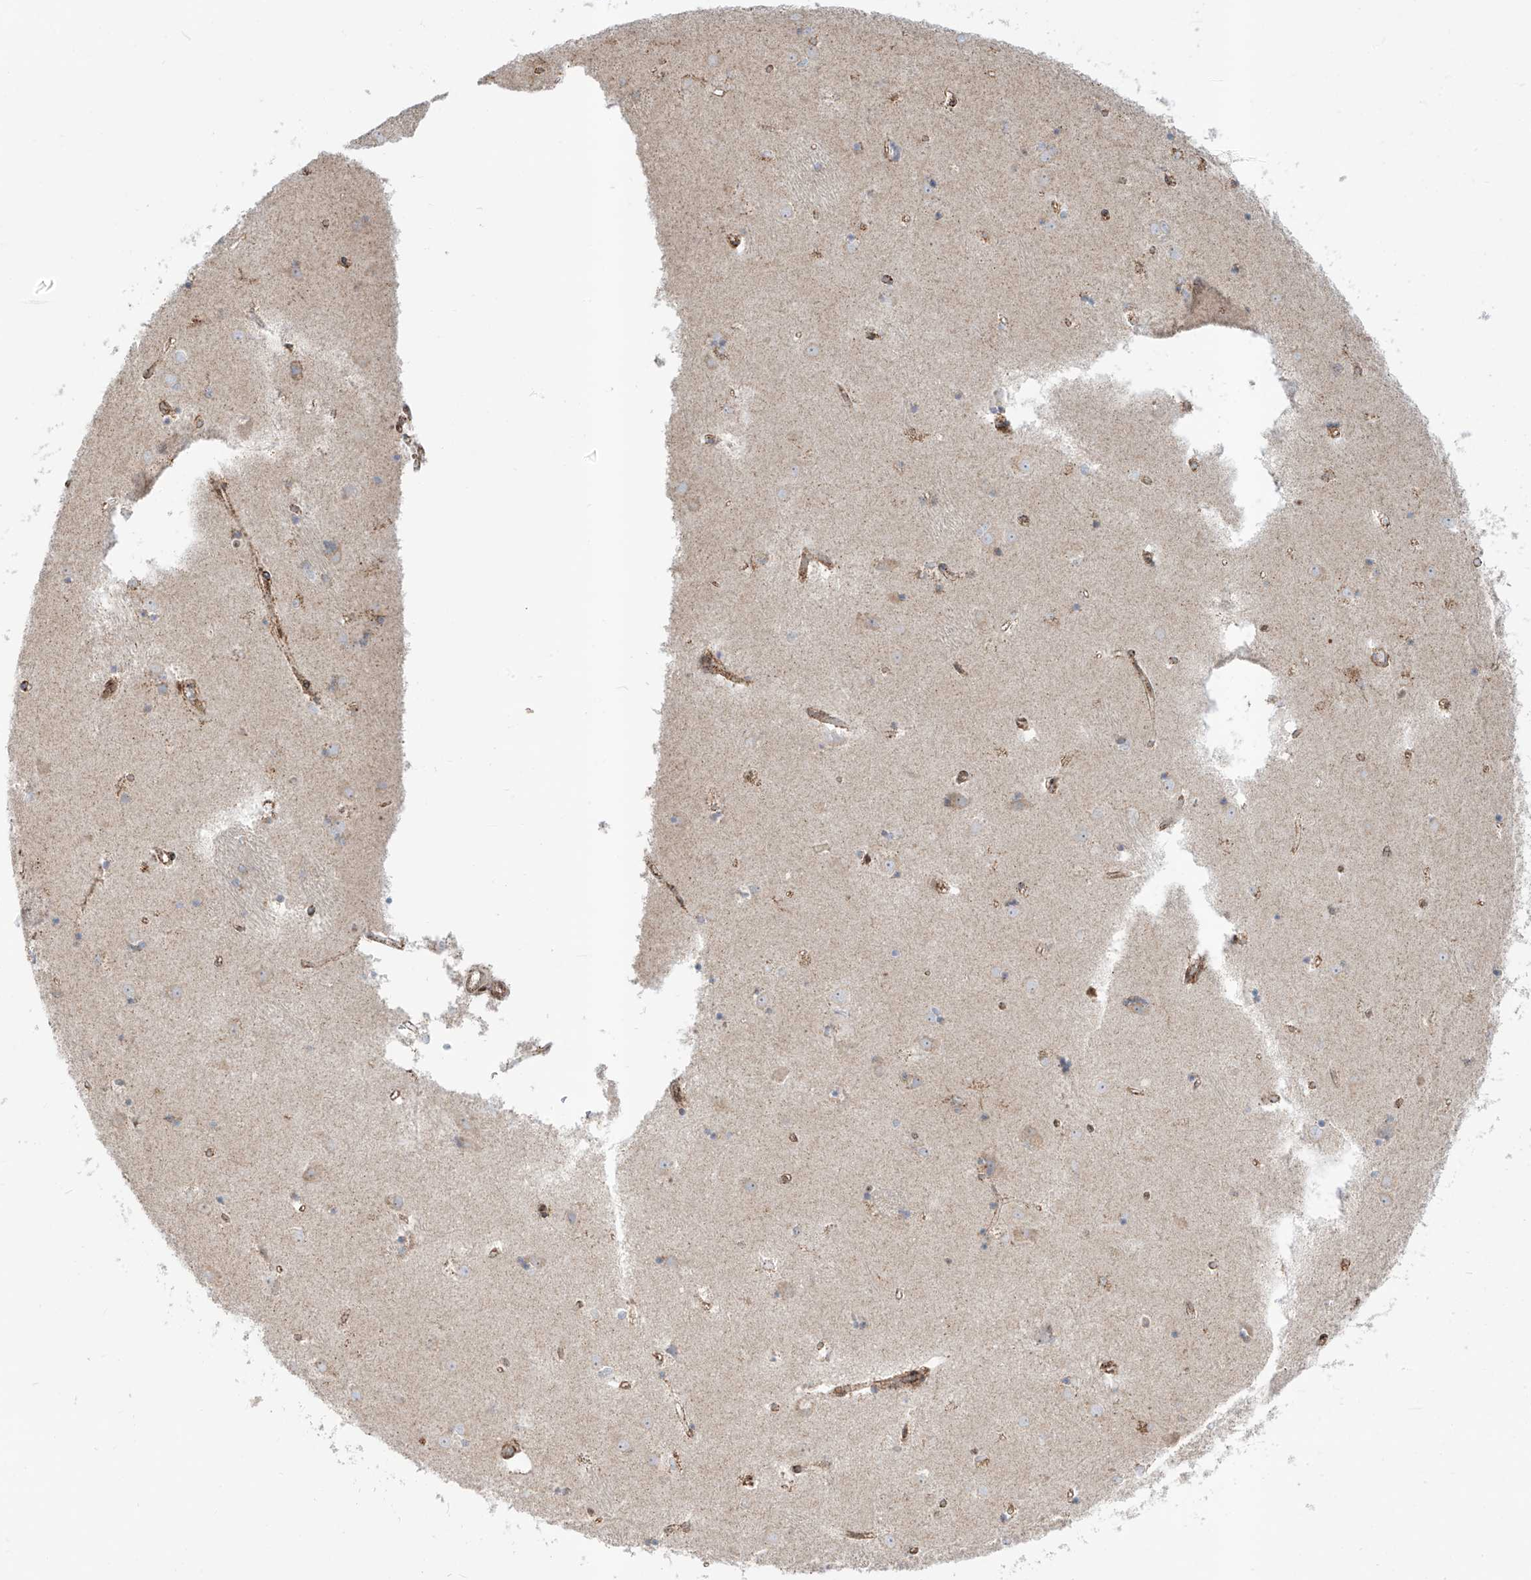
{"staining": {"intensity": "weak", "quantity": "<25%", "location": "cytoplasmic/membranous"}, "tissue": "caudate", "cell_type": "Glial cells", "image_type": "normal", "snomed": [{"axis": "morphology", "description": "Normal tissue, NOS"}, {"axis": "topography", "description": "Lateral ventricle wall"}], "caption": "Glial cells show no significant protein expression in unremarkable caudate.", "gene": "ZBTB8A", "patient": {"sex": "male", "age": 45}}